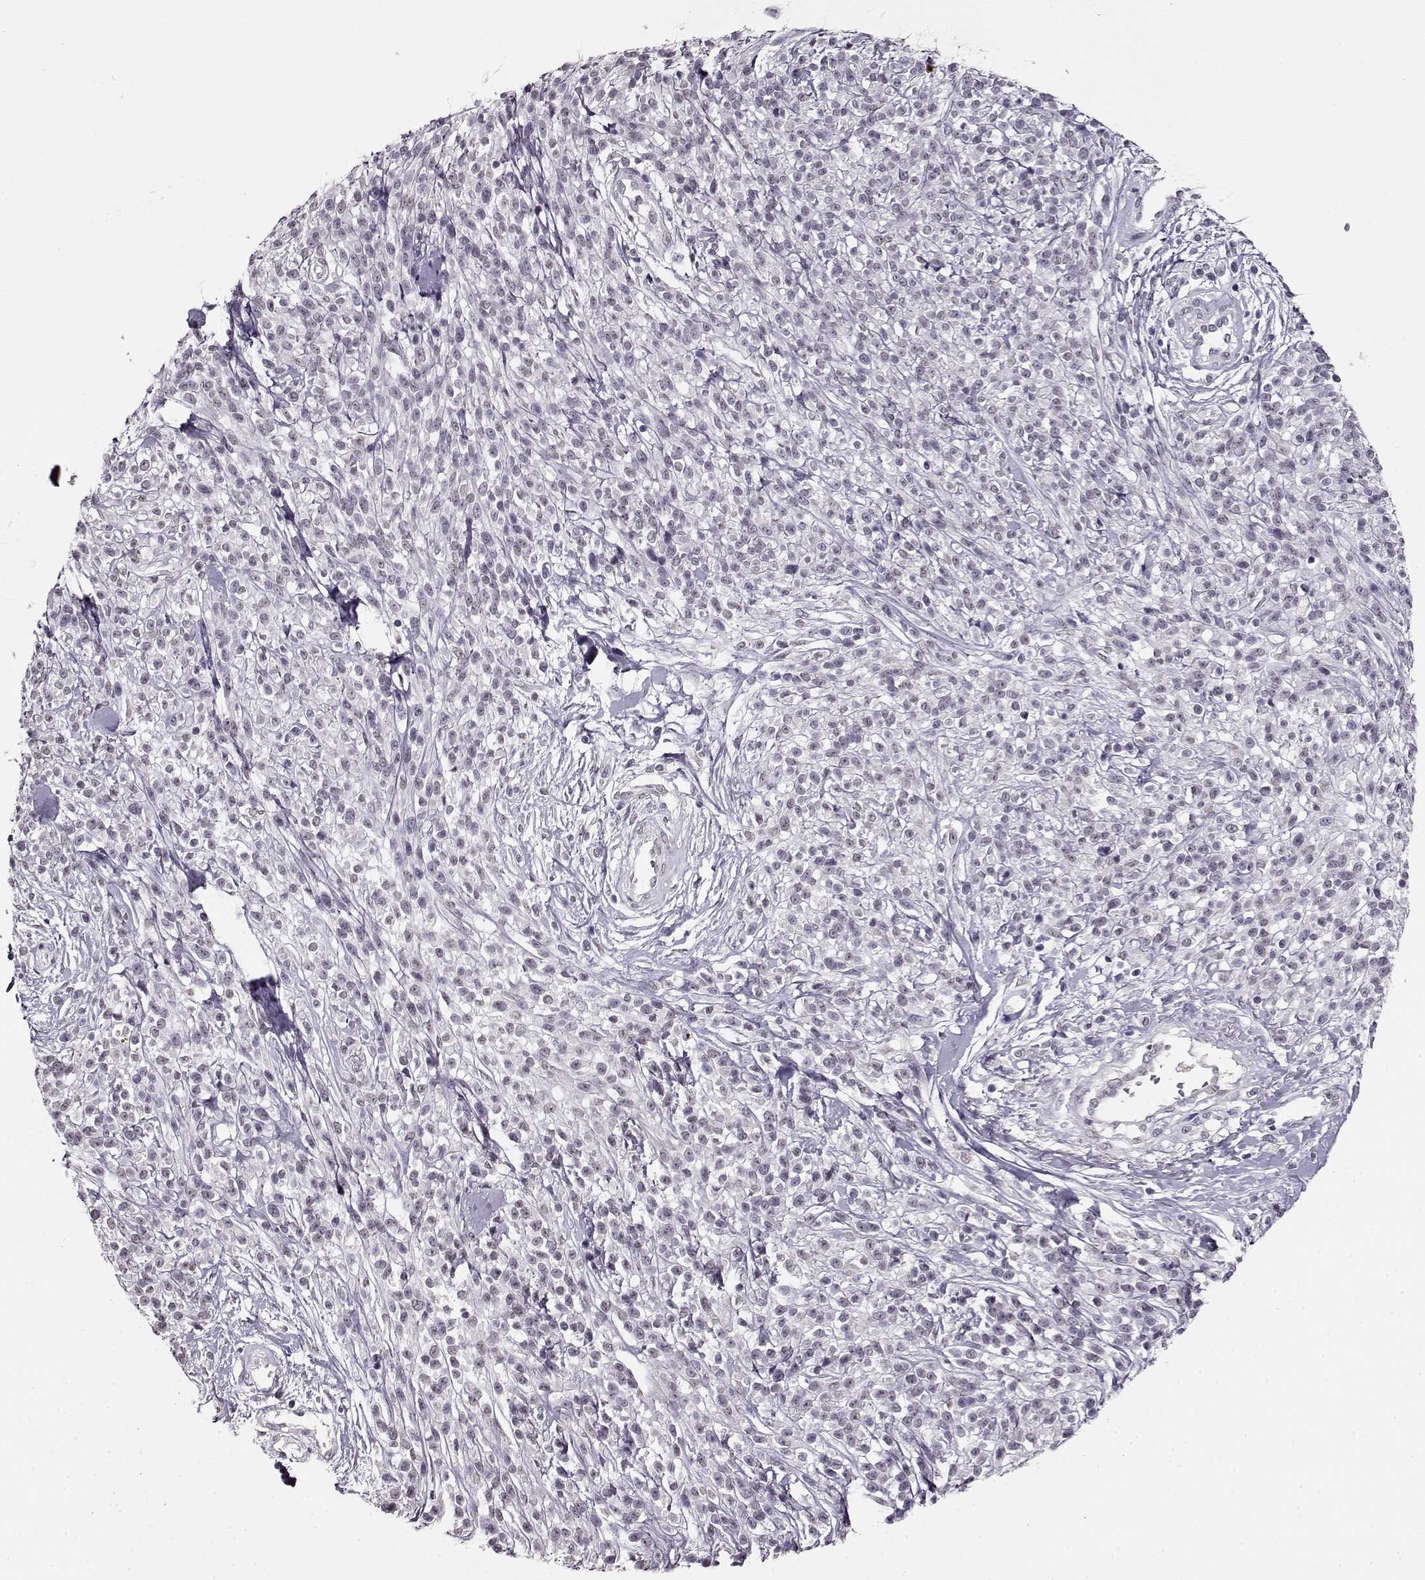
{"staining": {"intensity": "weak", "quantity": "<25%", "location": "nuclear"}, "tissue": "melanoma", "cell_type": "Tumor cells", "image_type": "cancer", "snomed": [{"axis": "morphology", "description": "Malignant melanoma, NOS"}, {"axis": "topography", "description": "Skin"}, {"axis": "topography", "description": "Skin of trunk"}], "caption": "Tumor cells are negative for brown protein staining in melanoma. The staining was performed using DAB (3,3'-diaminobenzidine) to visualize the protein expression in brown, while the nuclei were stained in blue with hematoxylin (Magnification: 20x).", "gene": "RP1L1", "patient": {"sex": "male", "age": 74}}